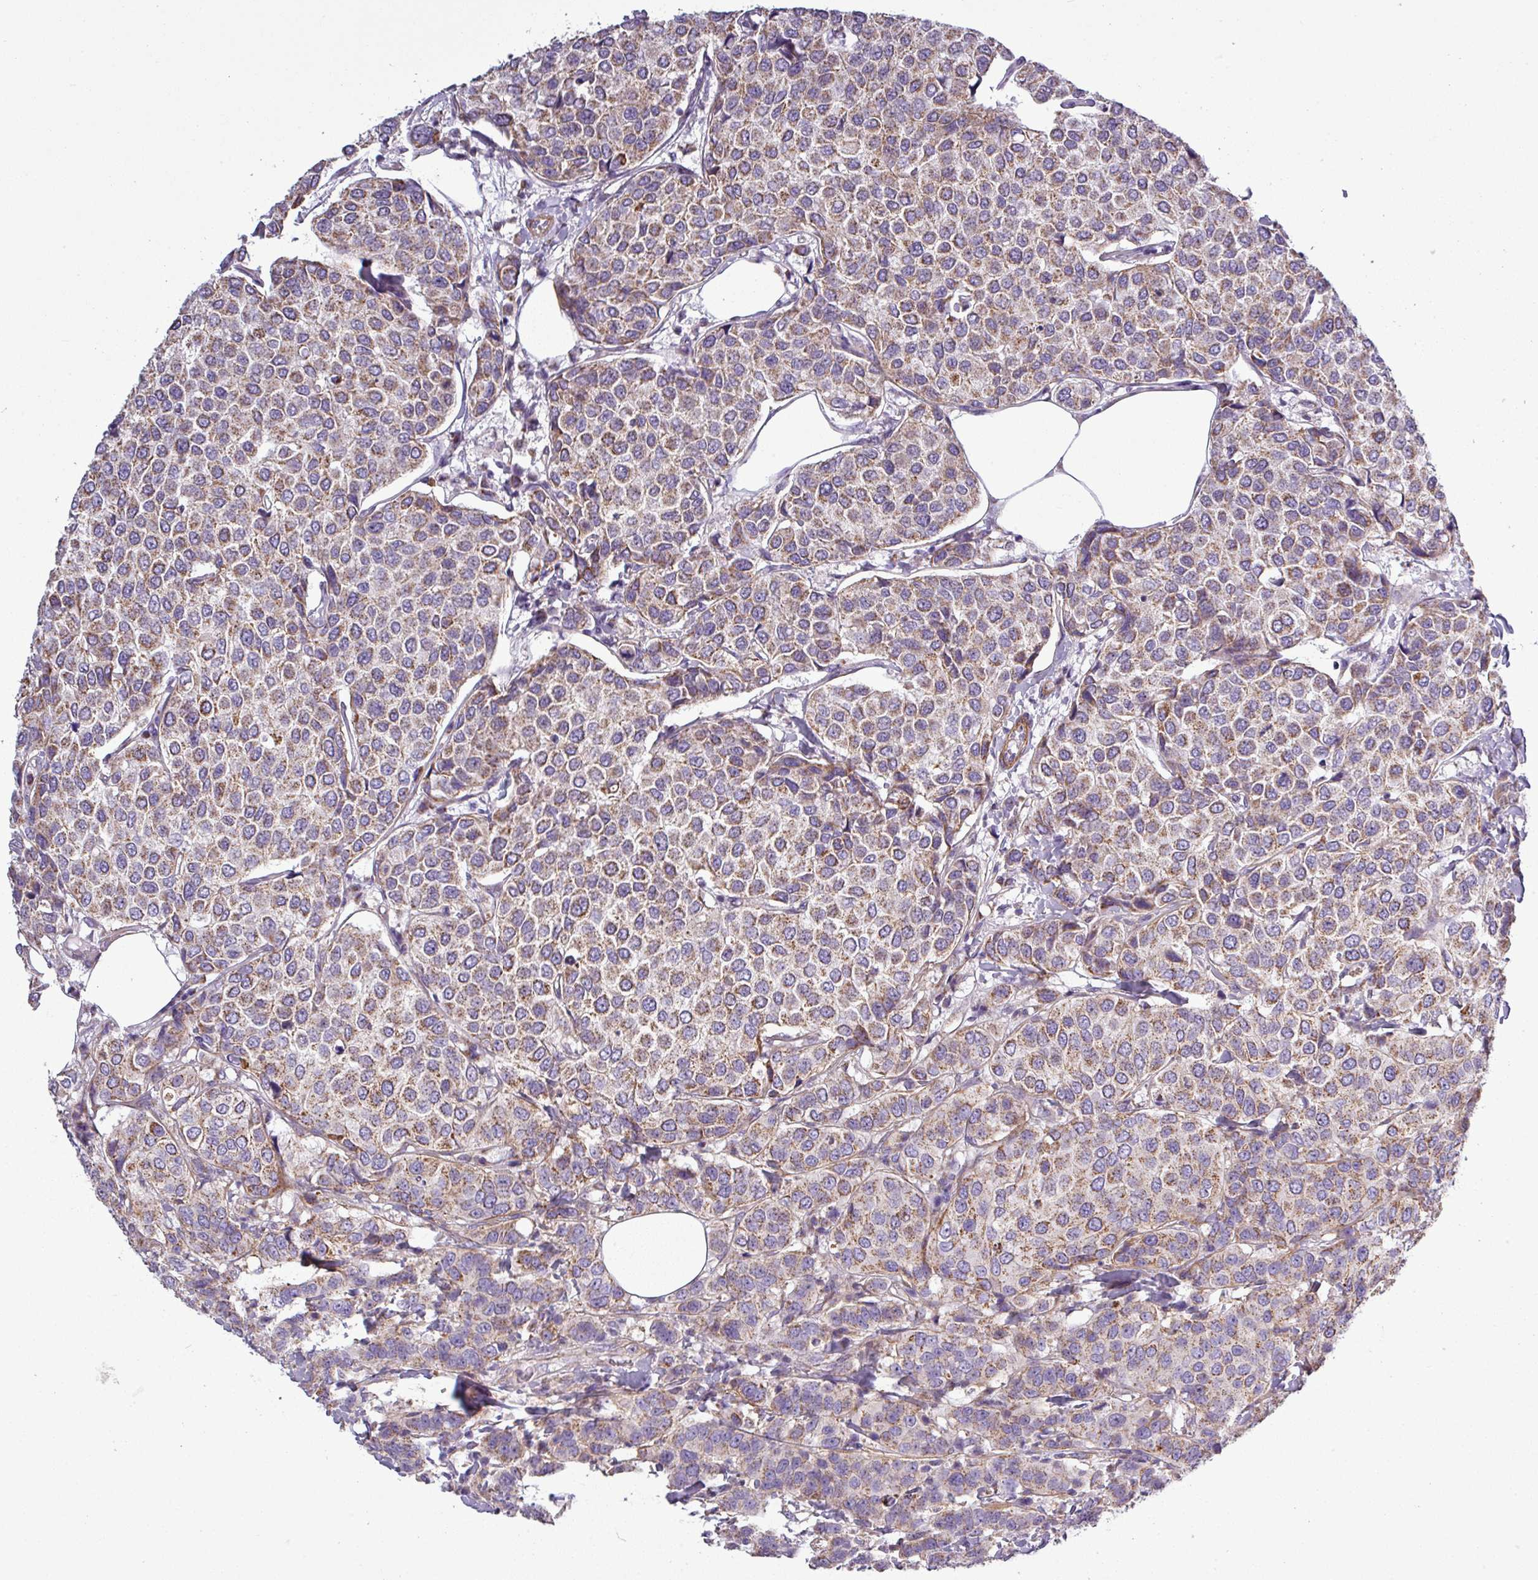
{"staining": {"intensity": "weak", "quantity": ">75%", "location": "cytoplasmic/membranous"}, "tissue": "breast cancer", "cell_type": "Tumor cells", "image_type": "cancer", "snomed": [{"axis": "morphology", "description": "Duct carcinoma"}, {"axis": "topography", "description": "Breast"}], "caption": "This image exhibits breast cancer (intraductal carcinoma) stained with IHC to label a protein in brown. The cytoplasmic/membranous of tumor cells show weak positivity for the protein. Nuclei are counter-stained blue.", "gene": "BTN2A2", "patient": {"sex": "female", "age": 55}}